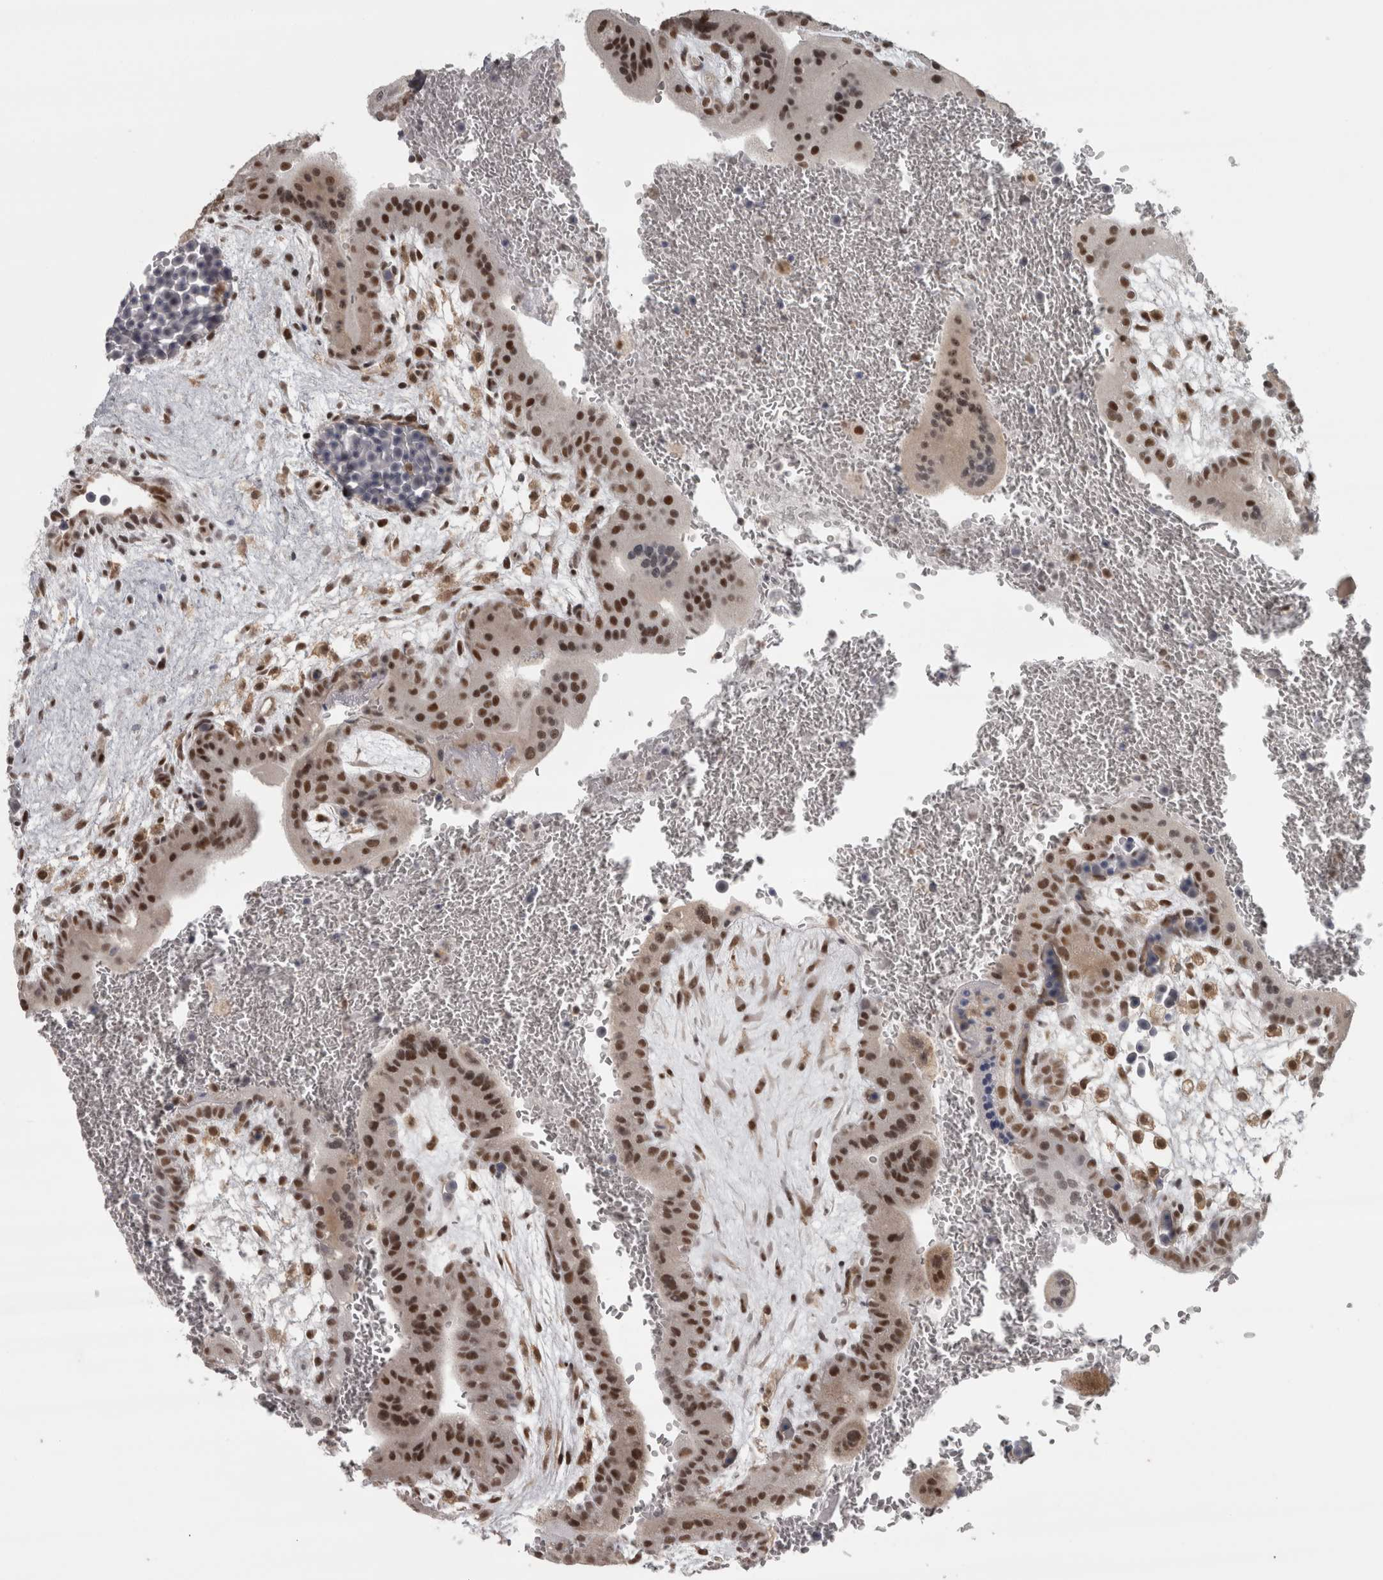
{"staining": {"intensity": "moderate", "quantity": ">75%", "location": "nuclear"}, "tissue": "placenta", "cell_type": "Trophoblastic cells", "image_type": "normal", "snomed": [{"axis": "morphology", "description": "Normal tissue, NOS"}, {"axis": "topography", "description": "Placenta"}], "caption": "Immunohistochemical staining of unremarkable human placenta reveals medium levels of moderate nuclear staining in approximately >75% of trophoblastic cells.", "gene": "MICU3", "patient": {"sex": "female", "age": 35}}